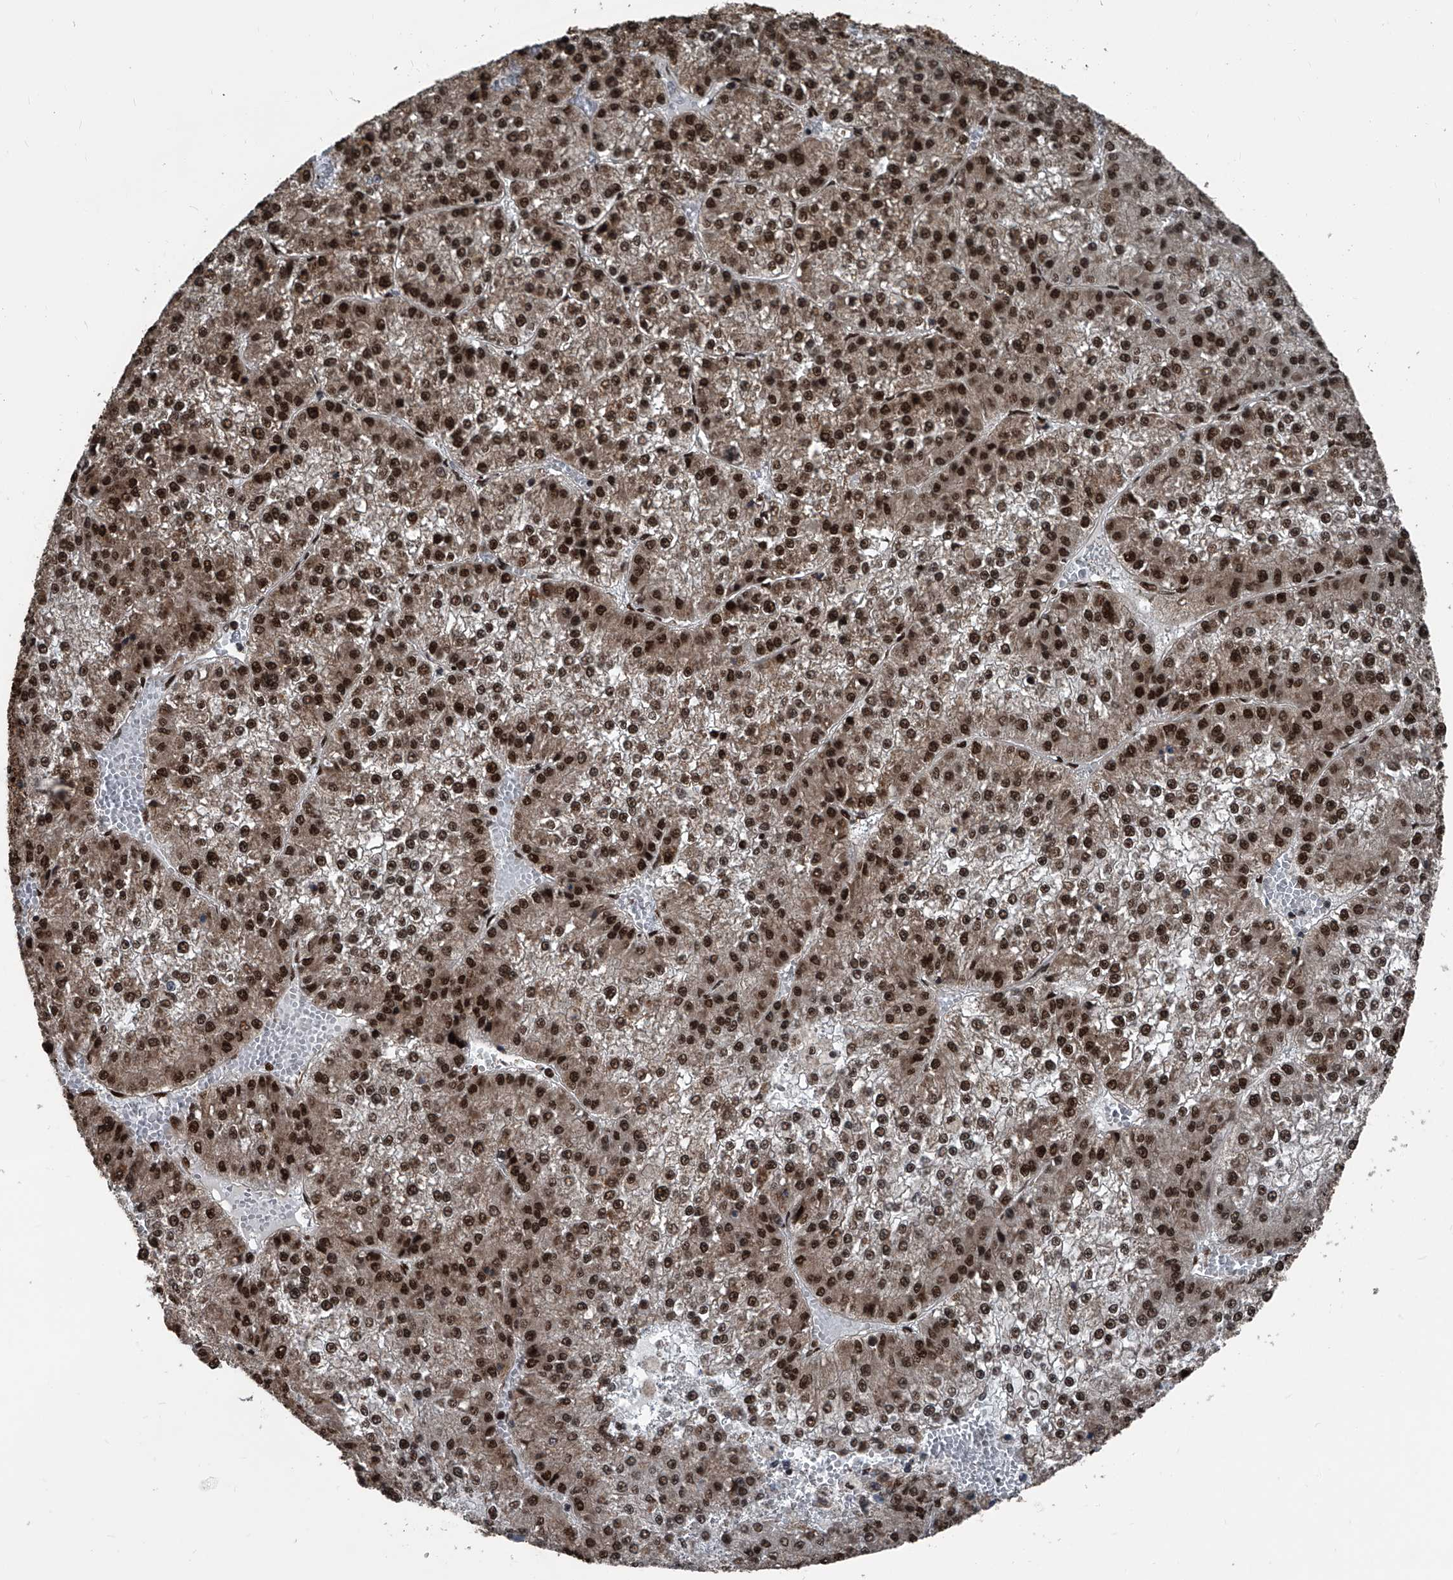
{"staining": {"intensity": "strong", "quantity": ">75%", "location": "nuclear"}, "tissue": "liver cancer", "cell_type": "Tumor cells", "image_type": "cancer", "snomed": [{"axis": "morphology", "description": "Carcinoma, Hepatocellular, NOS"}, {"axis": "topography", "description": "Liver"}], "caption": "This histopathology image demonstrates hepatocellular carcinoma (liver) stained with immunohistochemistry to label a protein in brown. The nuclear of tumor cells show strong positivity for the protein. Nuclei are counter-stained blue.", "gene": "FKBP5", "patient": {"sex": "female", "age": 73}}